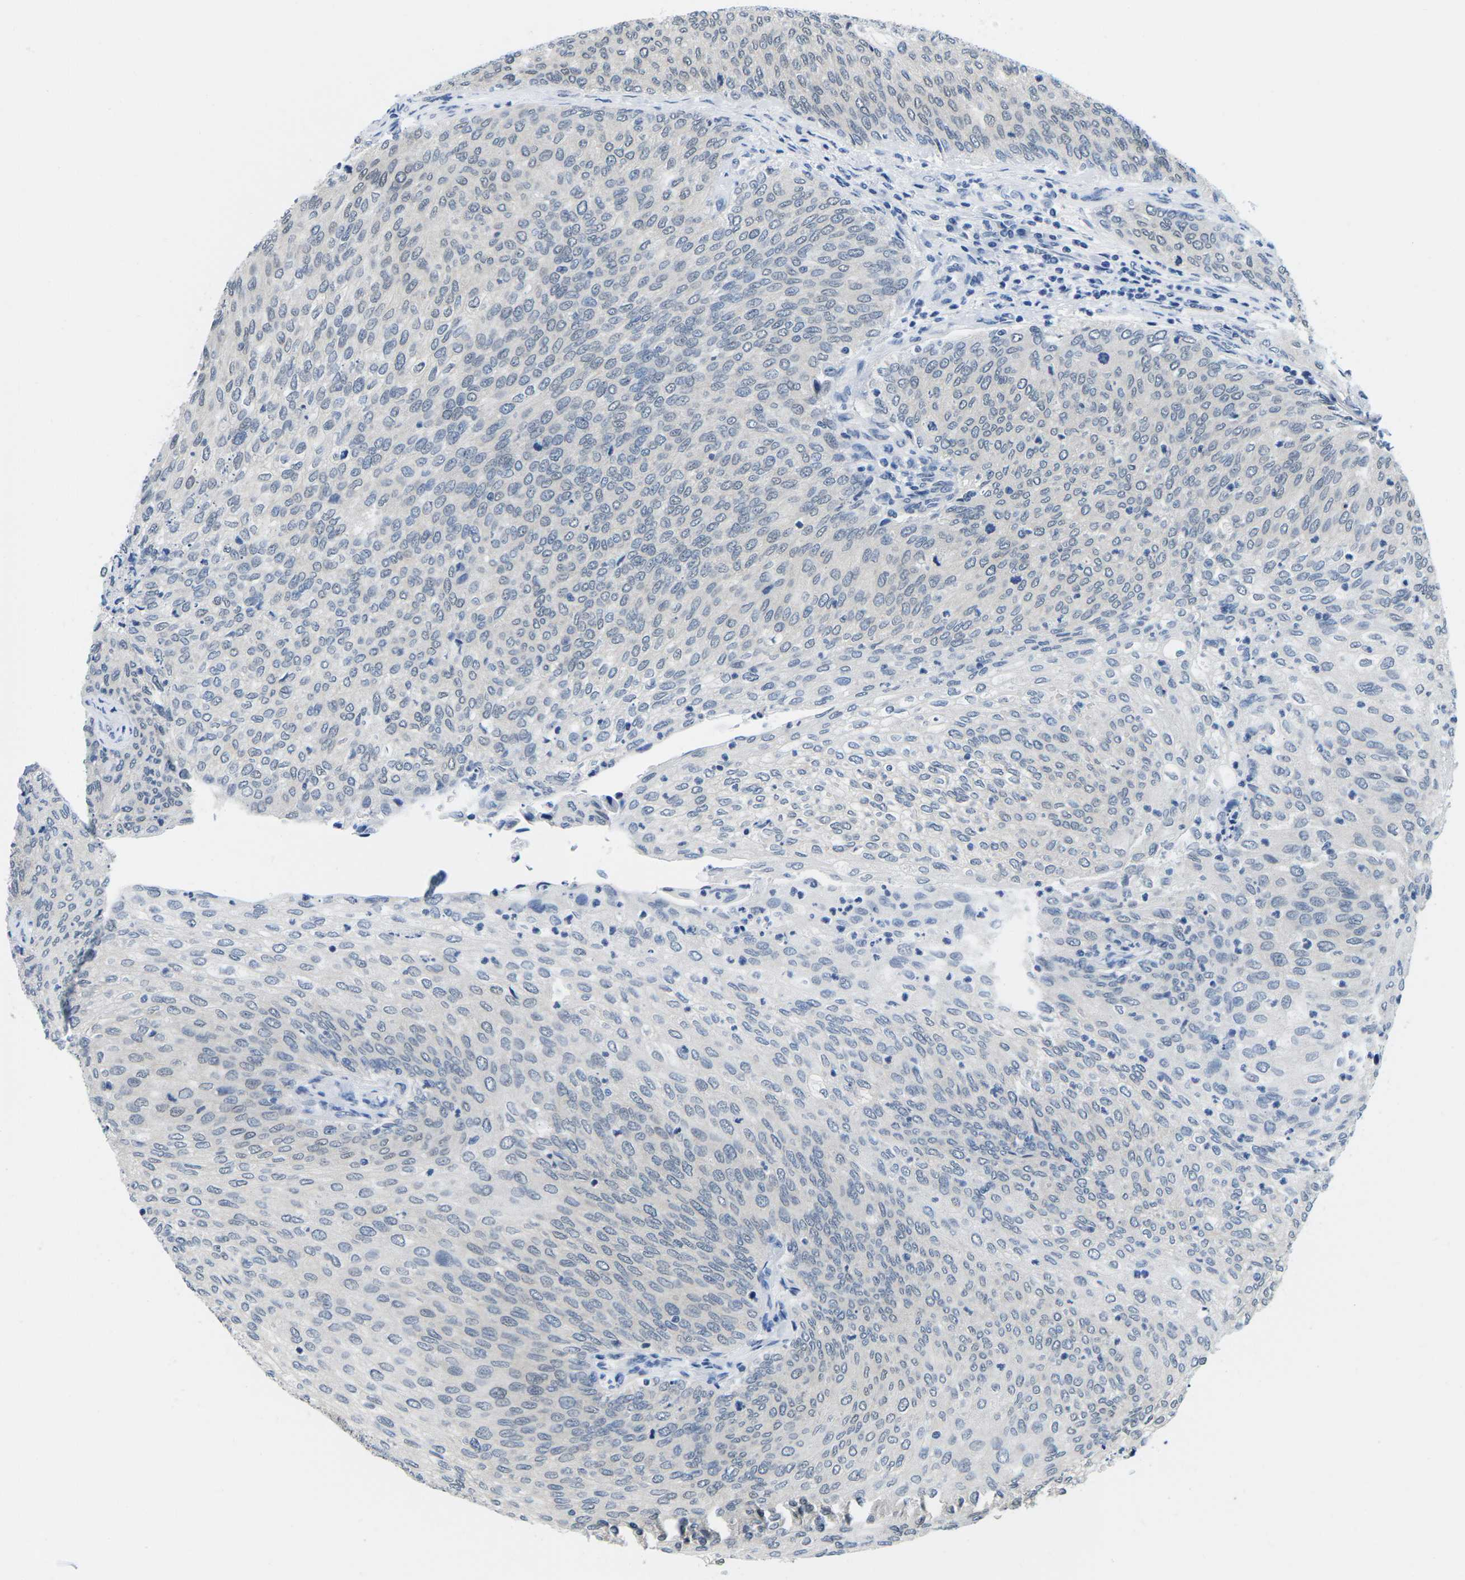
{"staining": {"intensity": "weak", "quantity": "<25%", "location": "nuclear"}, "tissue": "urothelial cancer", "cell_type": "Tumor cells", "image_type": "cancer", "snomed": [{"axis": "morphology", "description": "Urothelial carcinoma, Low grade"}, {"axis": "topography", "description": "Urinary bladder"}], "caption": "Urothelial cancer was stained to show a protein in brown. There is no significant positivity in tumor cells.", "gene": "UBA7", "patient": {"sex": "female", "age": 79}}